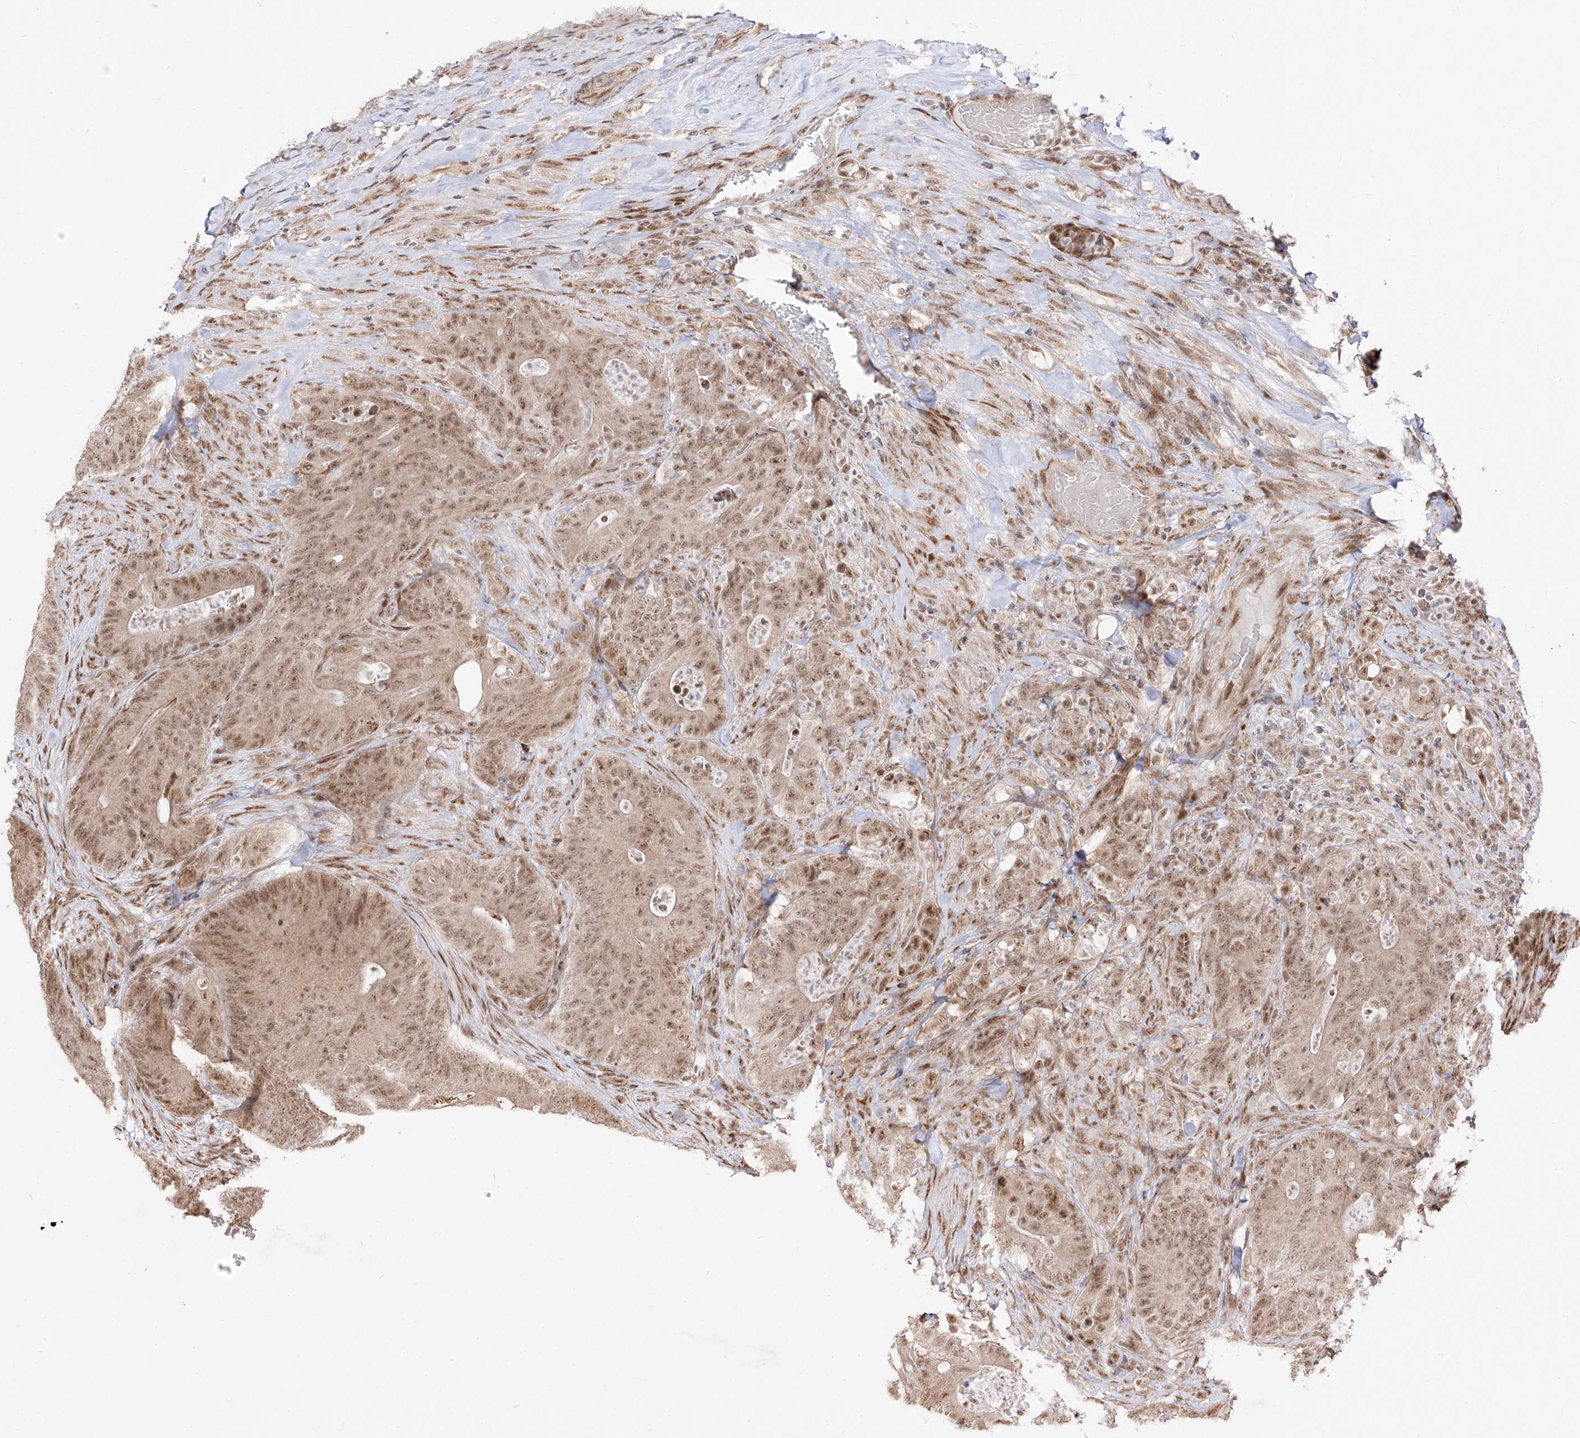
{"staining": {"intensity": "moderate", "quantity": ">75%", "location": "cytoplasmic/membranous,nuclear"}, "tissue": "colorectal cancer", "cell_type": "Tumor cells", "image_type": "cancer", "snomed": [{"axis": "morphology", "description": "Normal tissue, NOS"}, {"axis": "topography", "description": "Colon"}], "caption": "Colorectal cancer was stained to show a protein in brown. There is medium levels of moderate cytoplasmic/membranous and nuclear expression in about >75% of tumor cells. Nuclei are stained in blue.", "gene": "SNRNP27", "patient": {"sex": "female", "age": 82}}